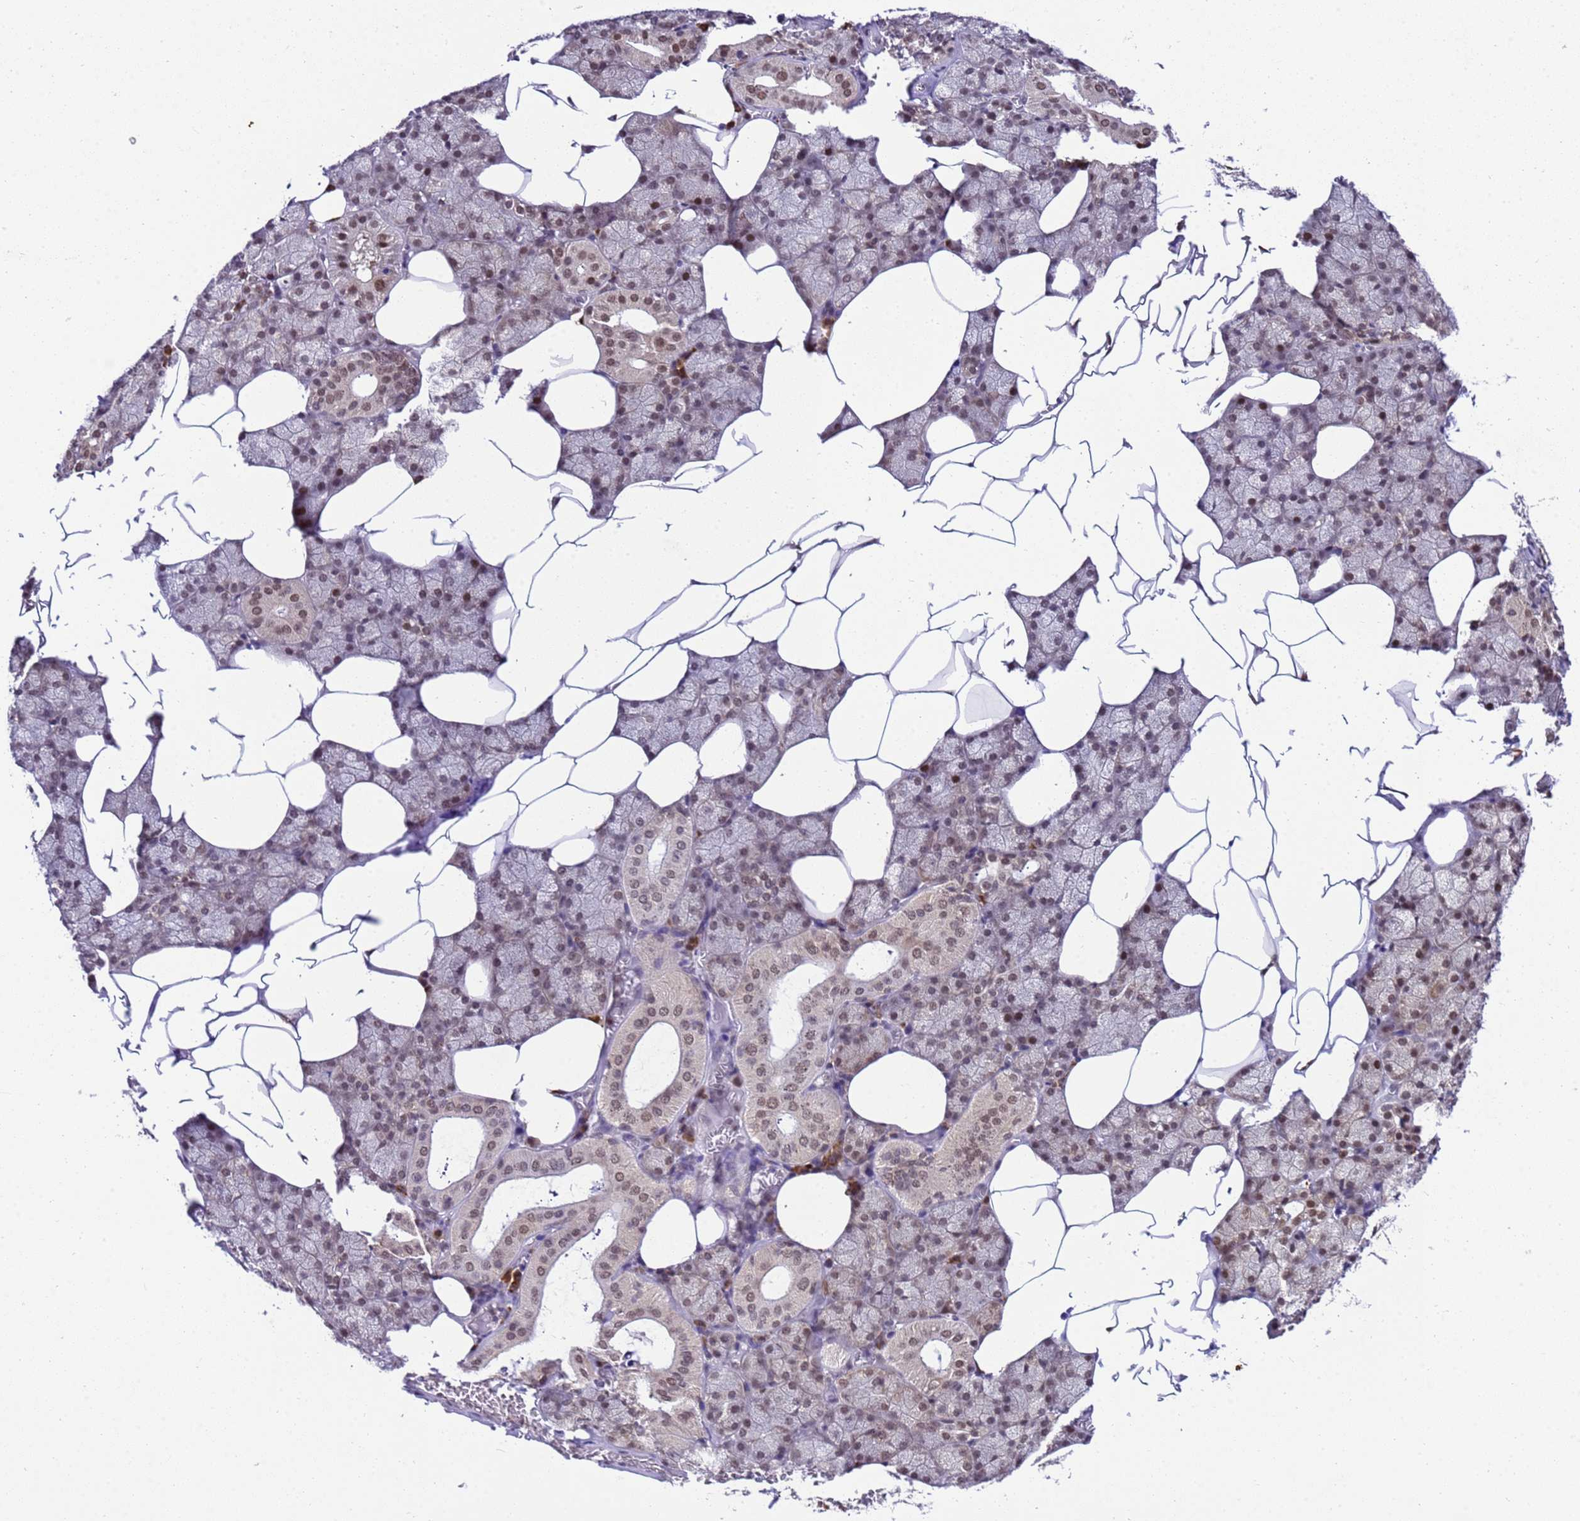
{"staining": {"intensity": "moderate", "quantity": "25%-75%", "location": "nuclear"}, "tissue": "salivary gland", "cell_type": "Glandular cells", "image_type": "normal", "snomed": [{"axis": "morphology", "description": "Normal tissue, NOS"}, {"axis": "topography", "description": "Salivary gland"}], "caption": "Protein expression analysis of normal human salivary gland reveals moderate nuclear expression in approximately 25%-75% of glandular cells. Immunohistochemistry (ihc) stains the protein in brown and the nuclei are stained blue.", "gene": "SMN1", "patient": {"sex": "male", "age": 62}}